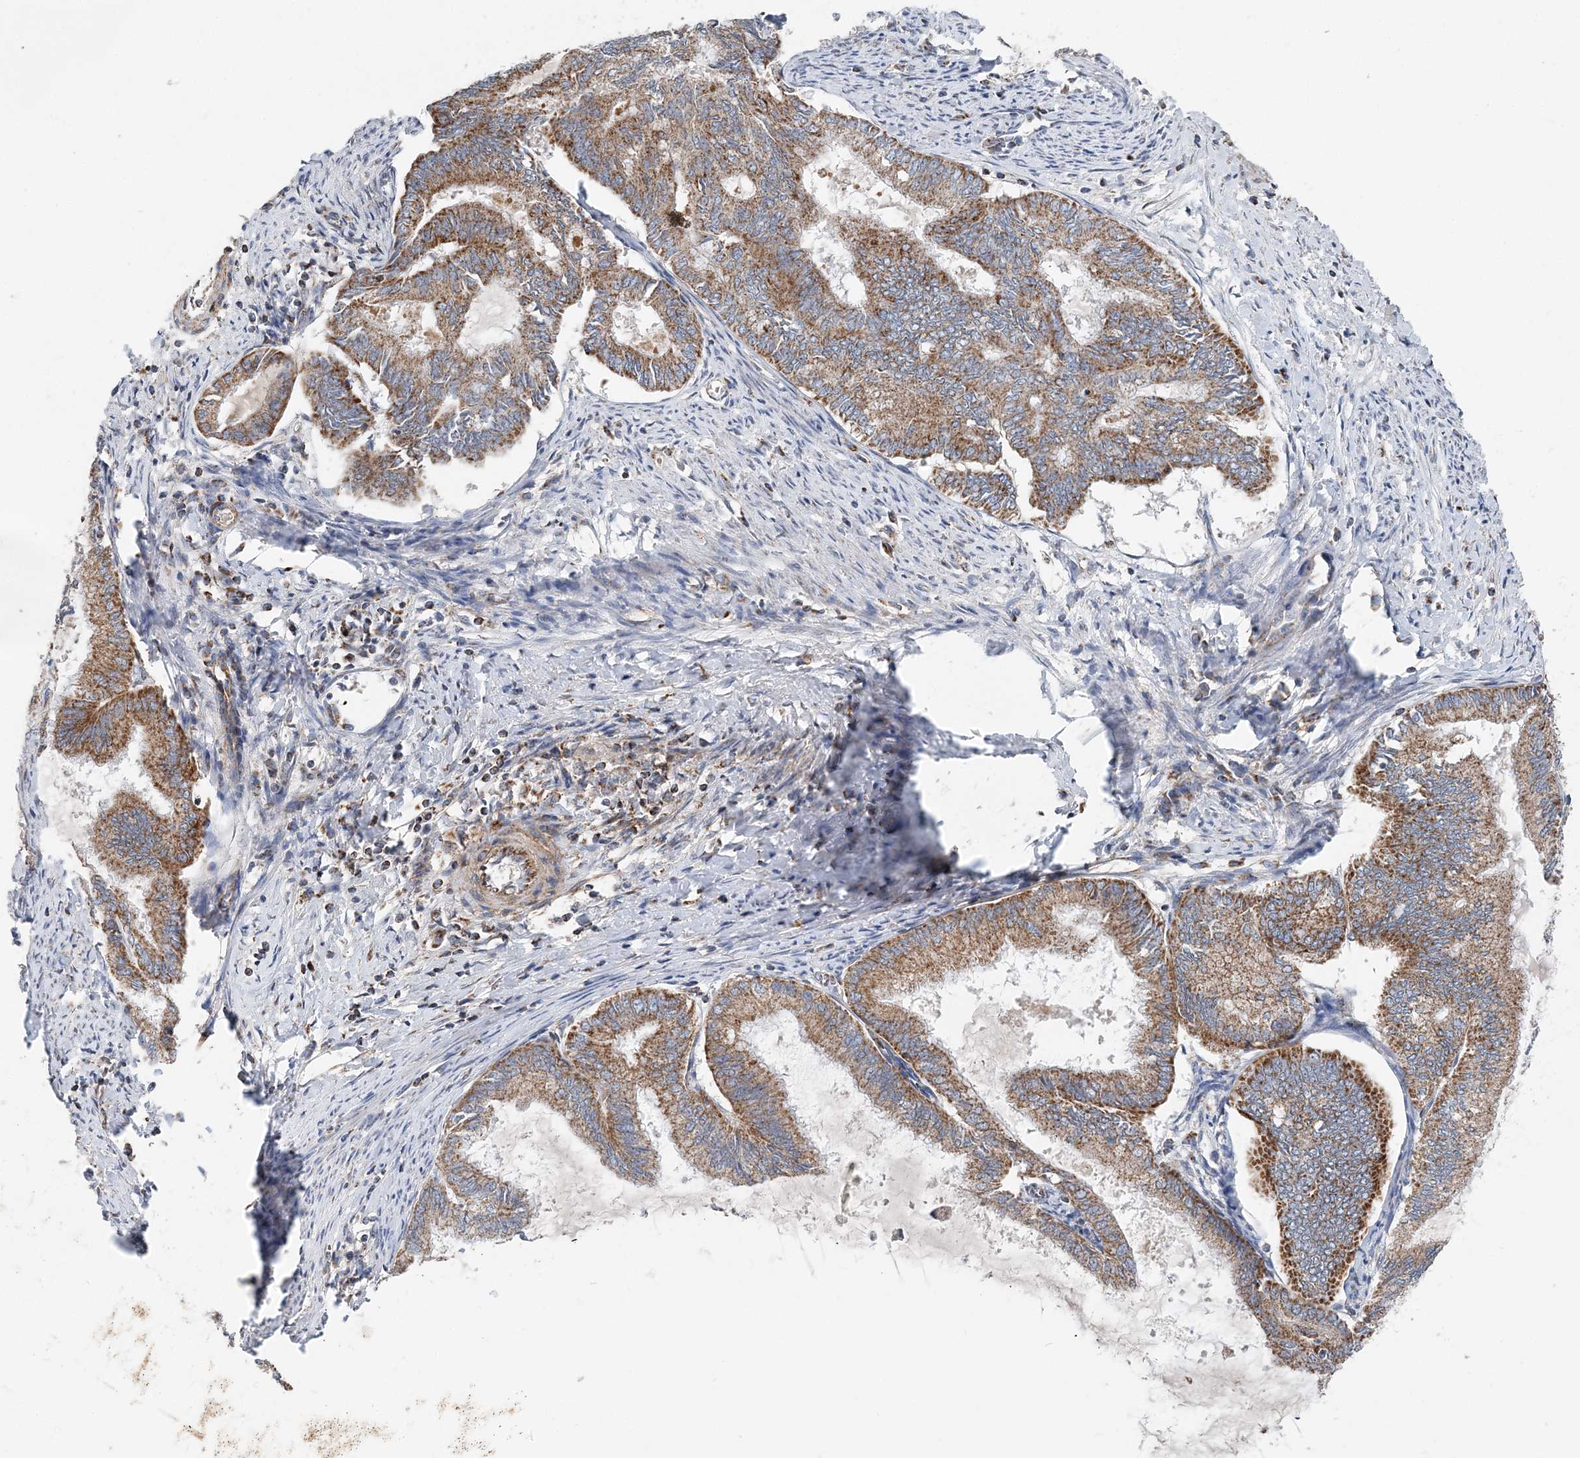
{"staining": {"intensity": "moderate", "quantity": ">75%", "location": "cytoplasmic/membranous"}, "tissue": "endometrial cancer", "cell_type": "Tumor cells", "image_type": "cancer", "snomed": [{"axis": "morphology", "description": "Adenocarcinoma, NOS"}, {"axis": "topography", "description": "Endometrium"}], "caption": "Tumor cells show moderate cytoplasmic/membranous positivity in about >75% of cells in endometrial cancer.", "gene": "SPRY2", "patient": {"sex": "female", "age": 86}}